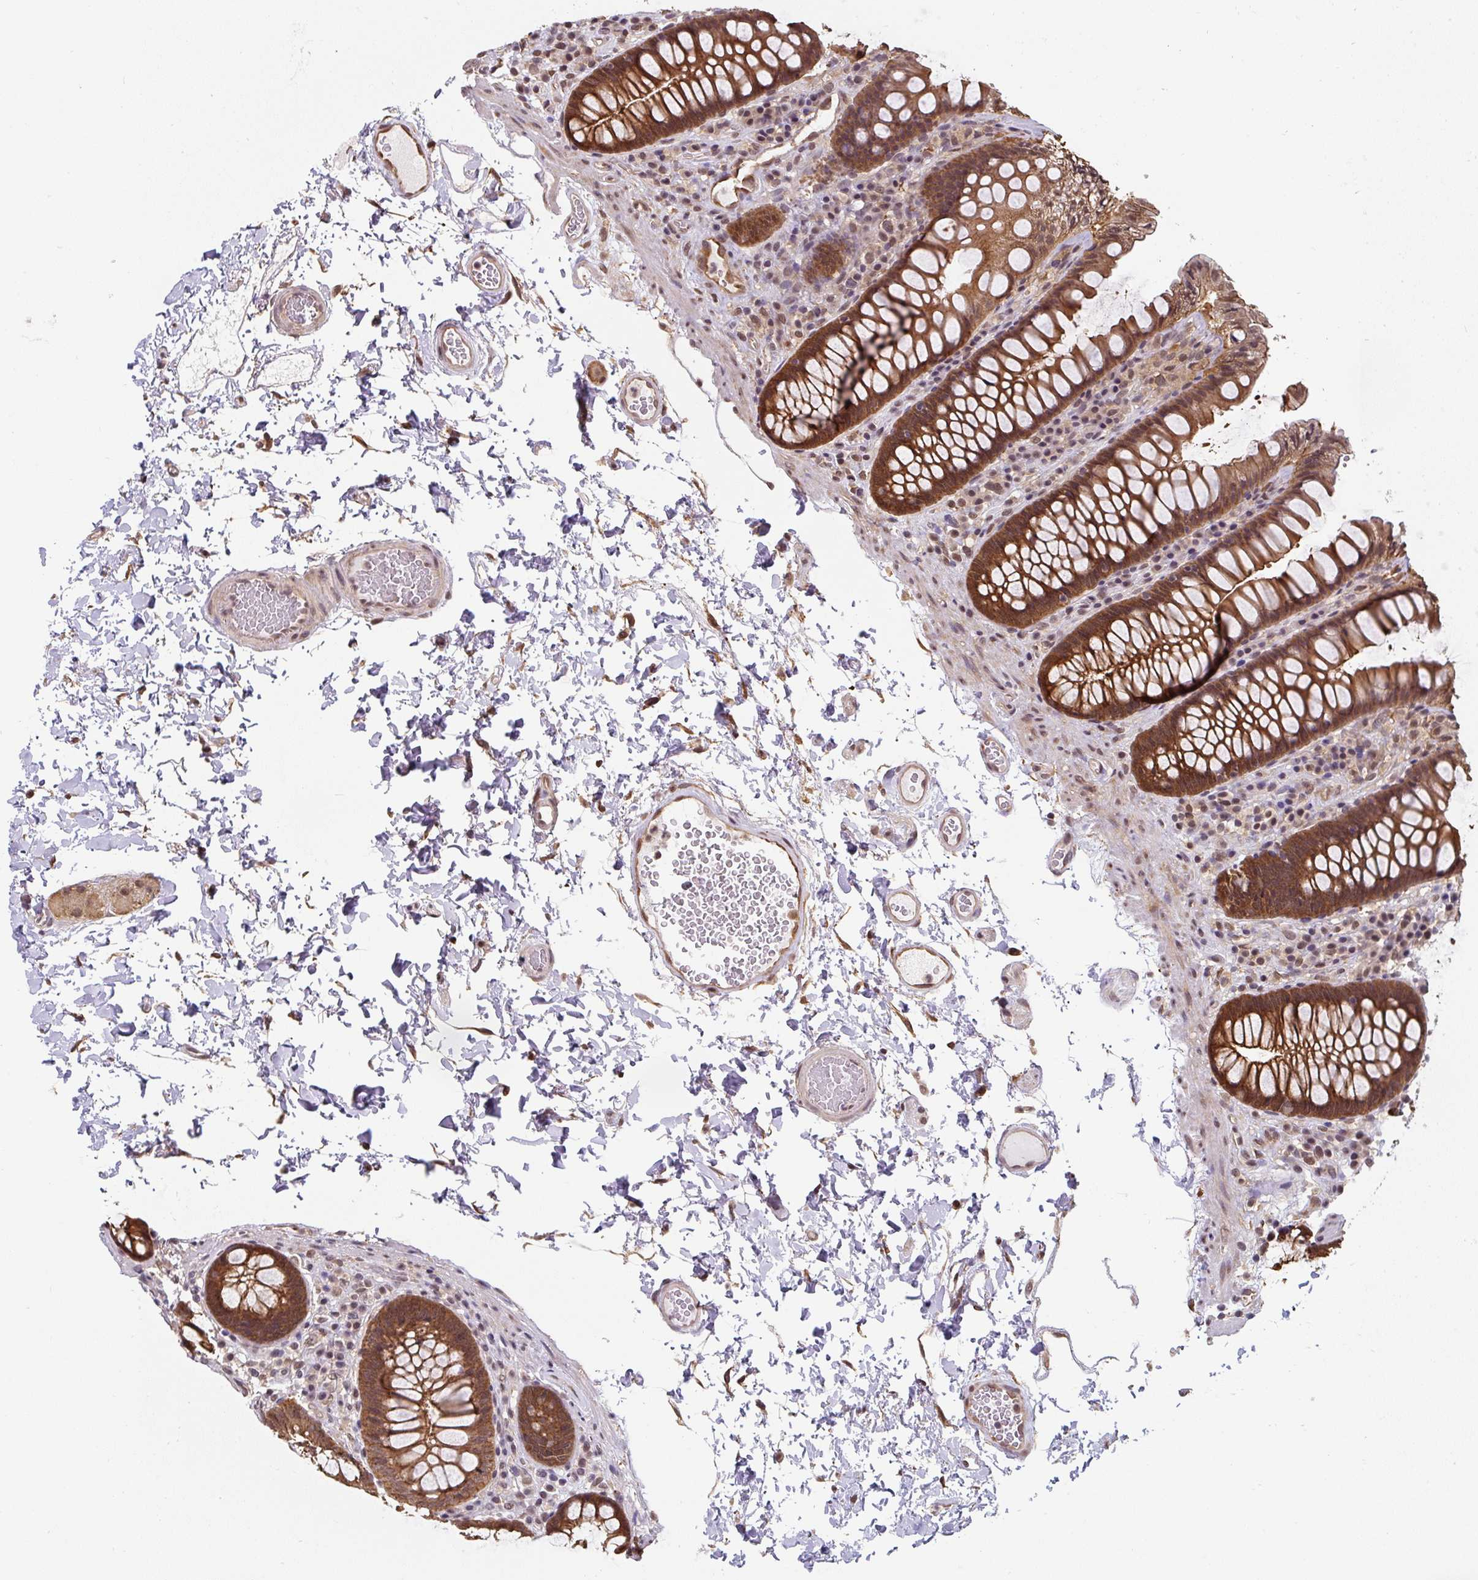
{"staining": {"intensity": "moderate", "quantity": ">75%", "location": "cytoplasmic/membranous,nuclear"}, "tissue": "colon", "cell_type": "Endothelial cells", "image_type": "normal", "snomed": [{"axis": "morphology", "description": "Normal tissue, NOS"}, {"axis": "topography", "description": "Colon"}, {"axis": "topography", "description": "Peripheral nerve tissue"}], "caption": "Immunohistochemical staining of normal colon reveals medium levels of moderate cytoplasmic/membranous,nuclear positivity in about >75% of endothelial cells. The staining is performed using DAB (3,3'-diaminobenzidine) brown chromogen to label protein expression. The nuclei are counter-stained blue using hematoxylin.", "gene": "ST13", "patient": {"sex": "male", "age": 84}}